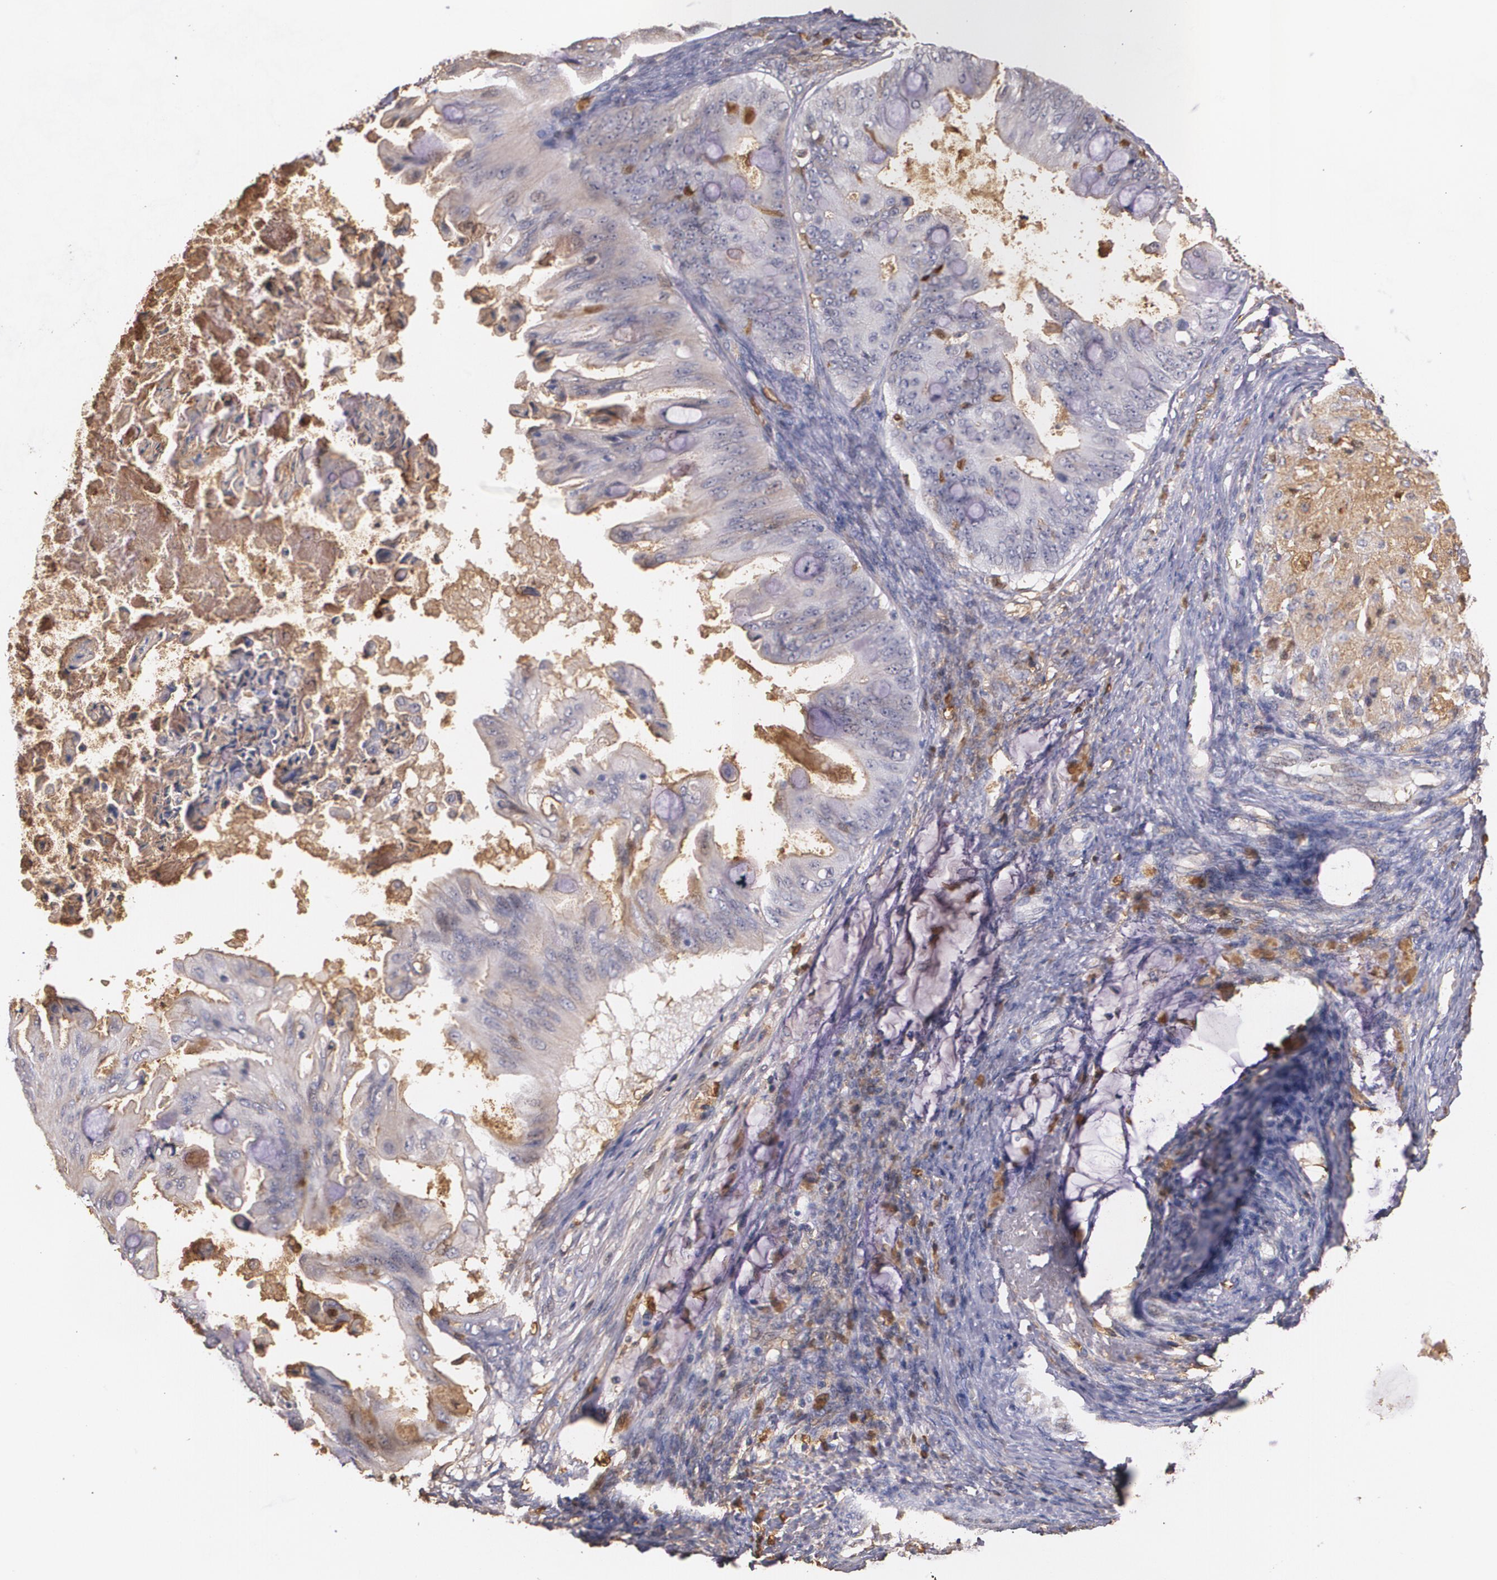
{"staining": {"intensity": "weak", "quantity": ">75%", "location": "cytoplasmic/membranous"}, "tissue": "ovarian cancer", "cell_type": "Tumor cells", "image_type": "cancer", "snomed": [{"axis": "morphology", "description": "Cystadenocarcinoma, mucinous, NOS"}, {"axis": "topography", "description": "Ovary"}], "caption": "Ovarian mucinous cystadenocarcinoma tissue reveals weak cytoplasmic/membranous expression in about >75% of tumor cells", "gene": "PTS", "patient": {"sex": "female", "age": 37}}